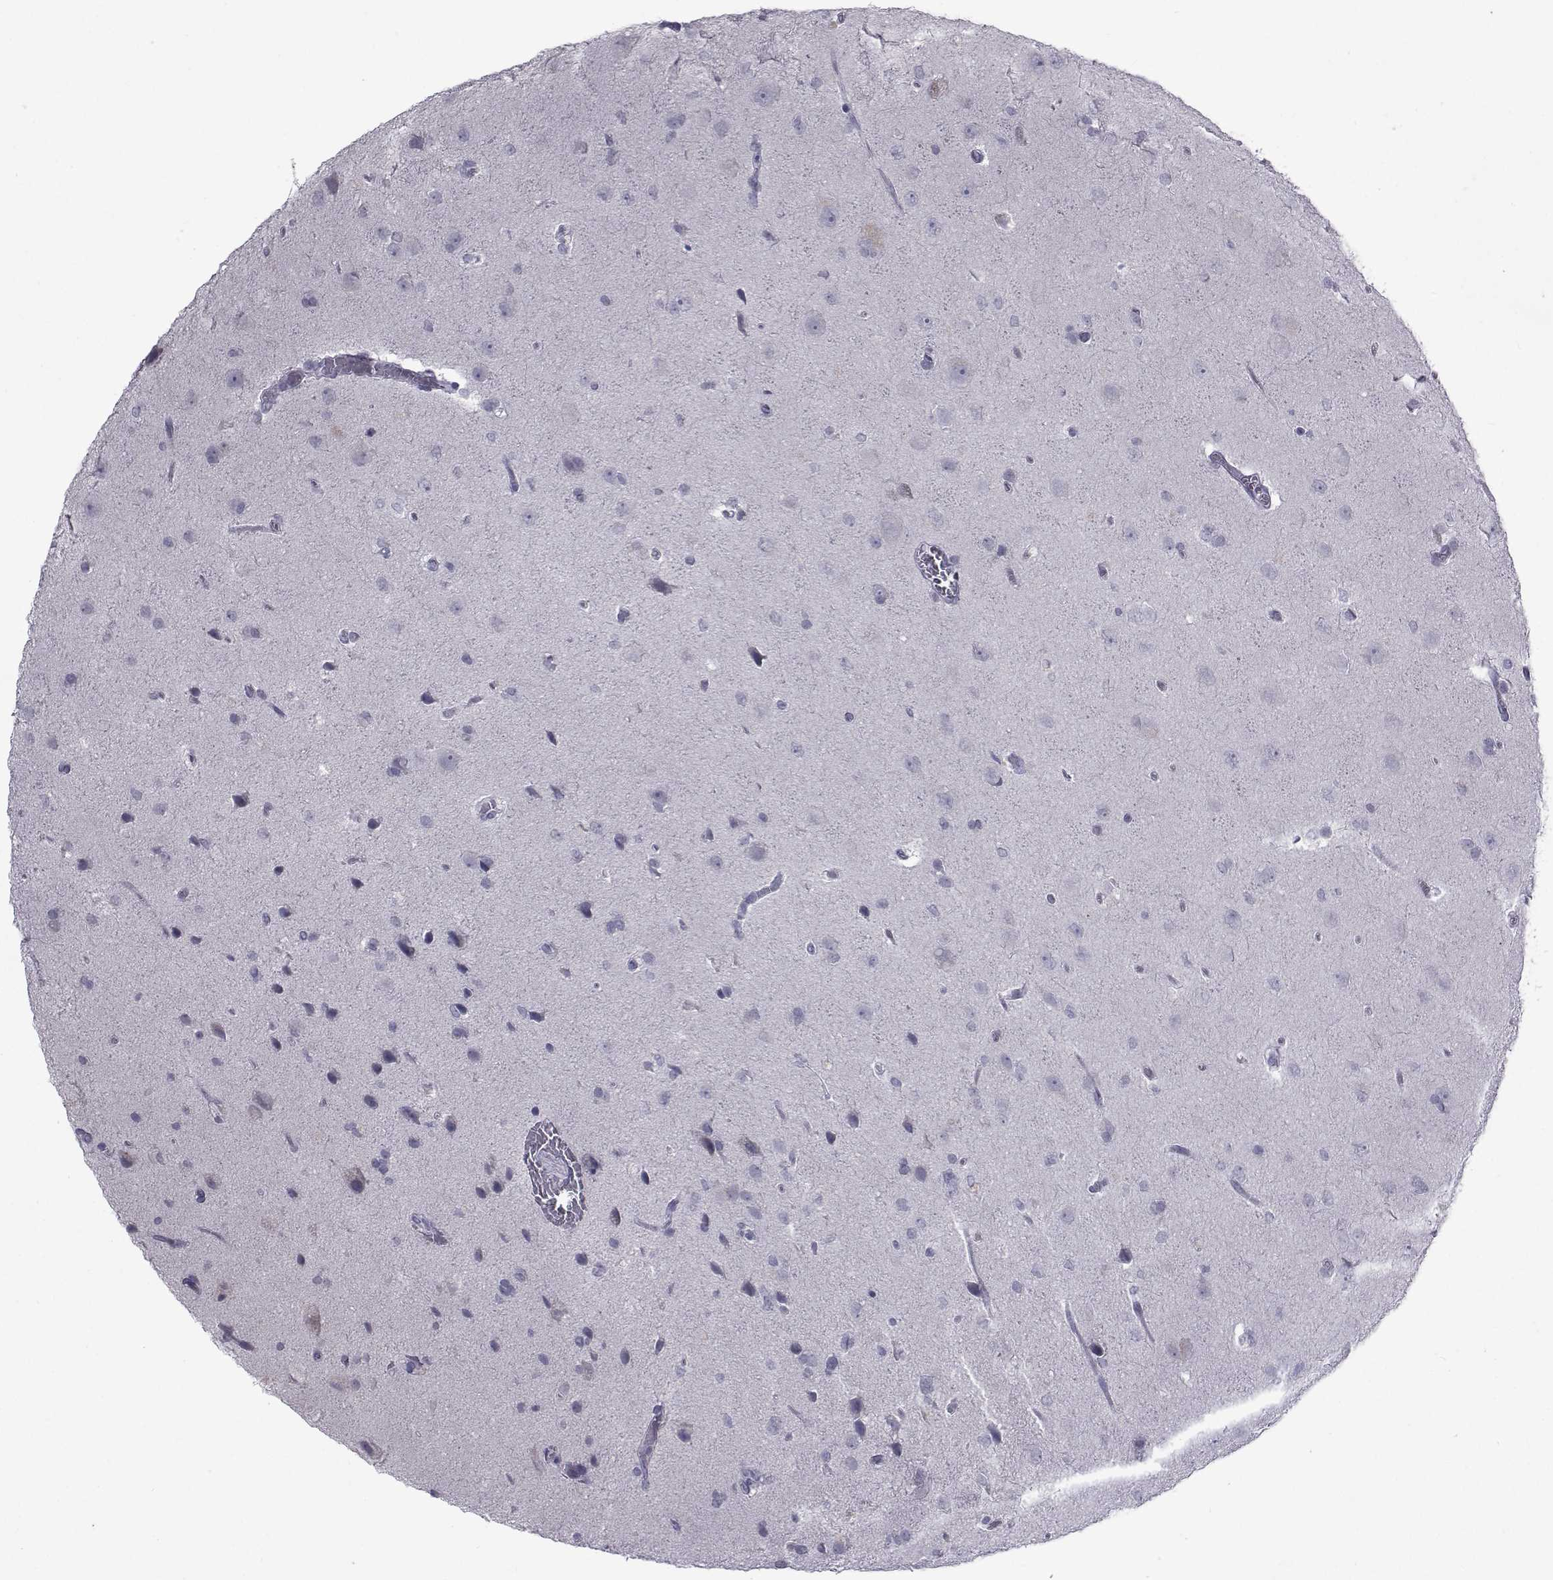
{"staining": {"intensity": "negative", "quantity": "none", "location": "none"}, "tissue": "glioma", "cell_type": "Tumor cells", "image_type": "cancer", "snomed": [{"axis": "morphology", "description": "Glioma, malignant, Low grade"}, {"axis": "topography", "description": "Brain"}], "caption": "Immunohistochemistry (IHC) of malignant glioma (low-grade) exhibits no staining in tumor cells.", "gene": "PAX2", "patient": {"sex": "male", "age": 58}}